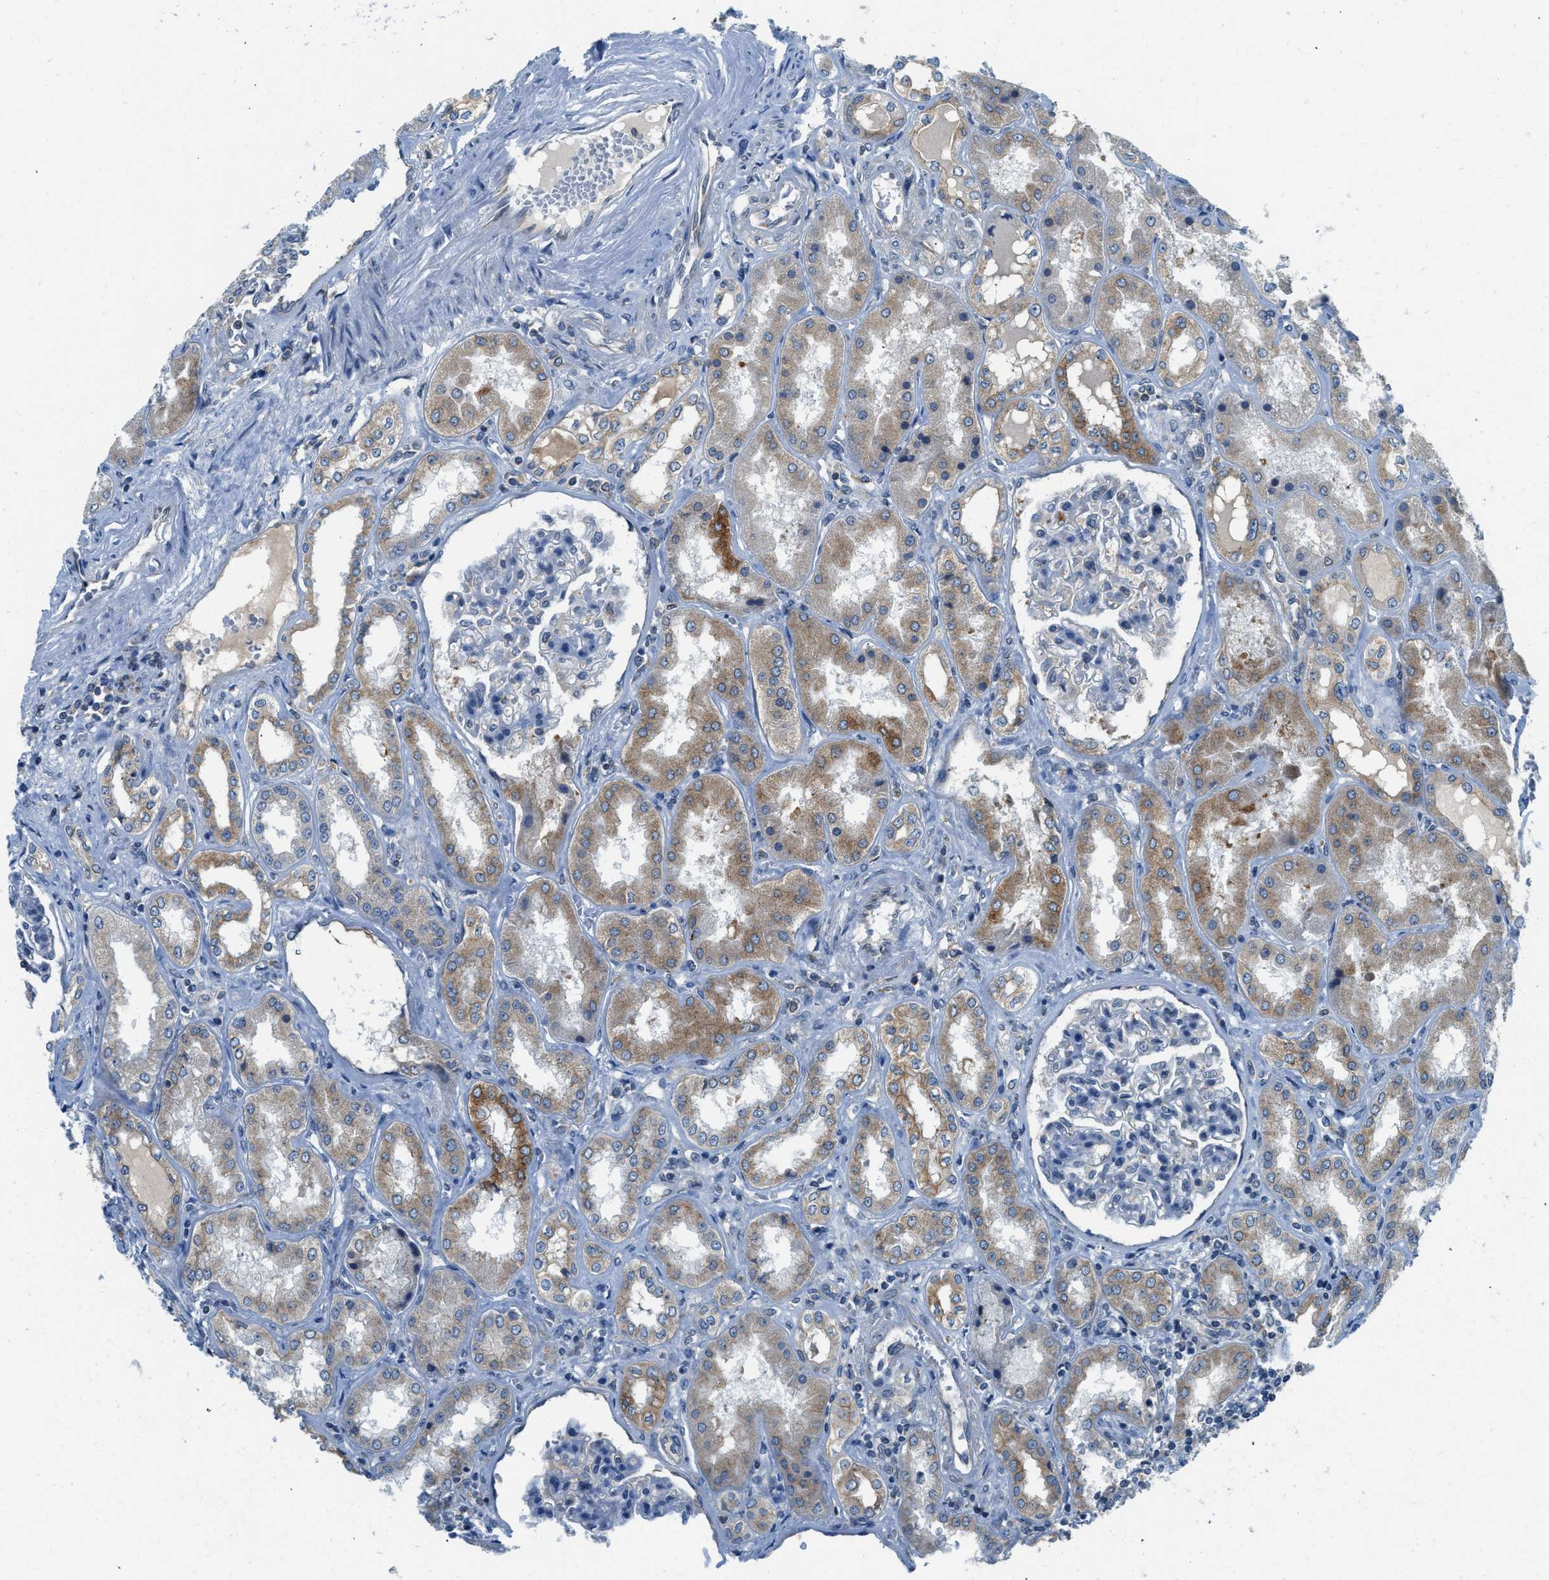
{"staining": {"intensity": "negative", "quantity": "none", "location": "none"}, "tissue": "kidney", "cell_type": "Cells in glomeruli", "image_type": "normal", "snomed": [{"axis": "morphology", "description": "Normal tissue, NOS"}, {"axis": "topography", "description": "Kidney"}], "caption": "This micrograph is of unremarkable kidney stained with immunohistochemistry to label a protein in brown with the nuclei are counter-stained blue. There is no positivity in cells in glomeruli.", "gene": "BCAP31", "patient": {"sex": "female", "age": 56}}